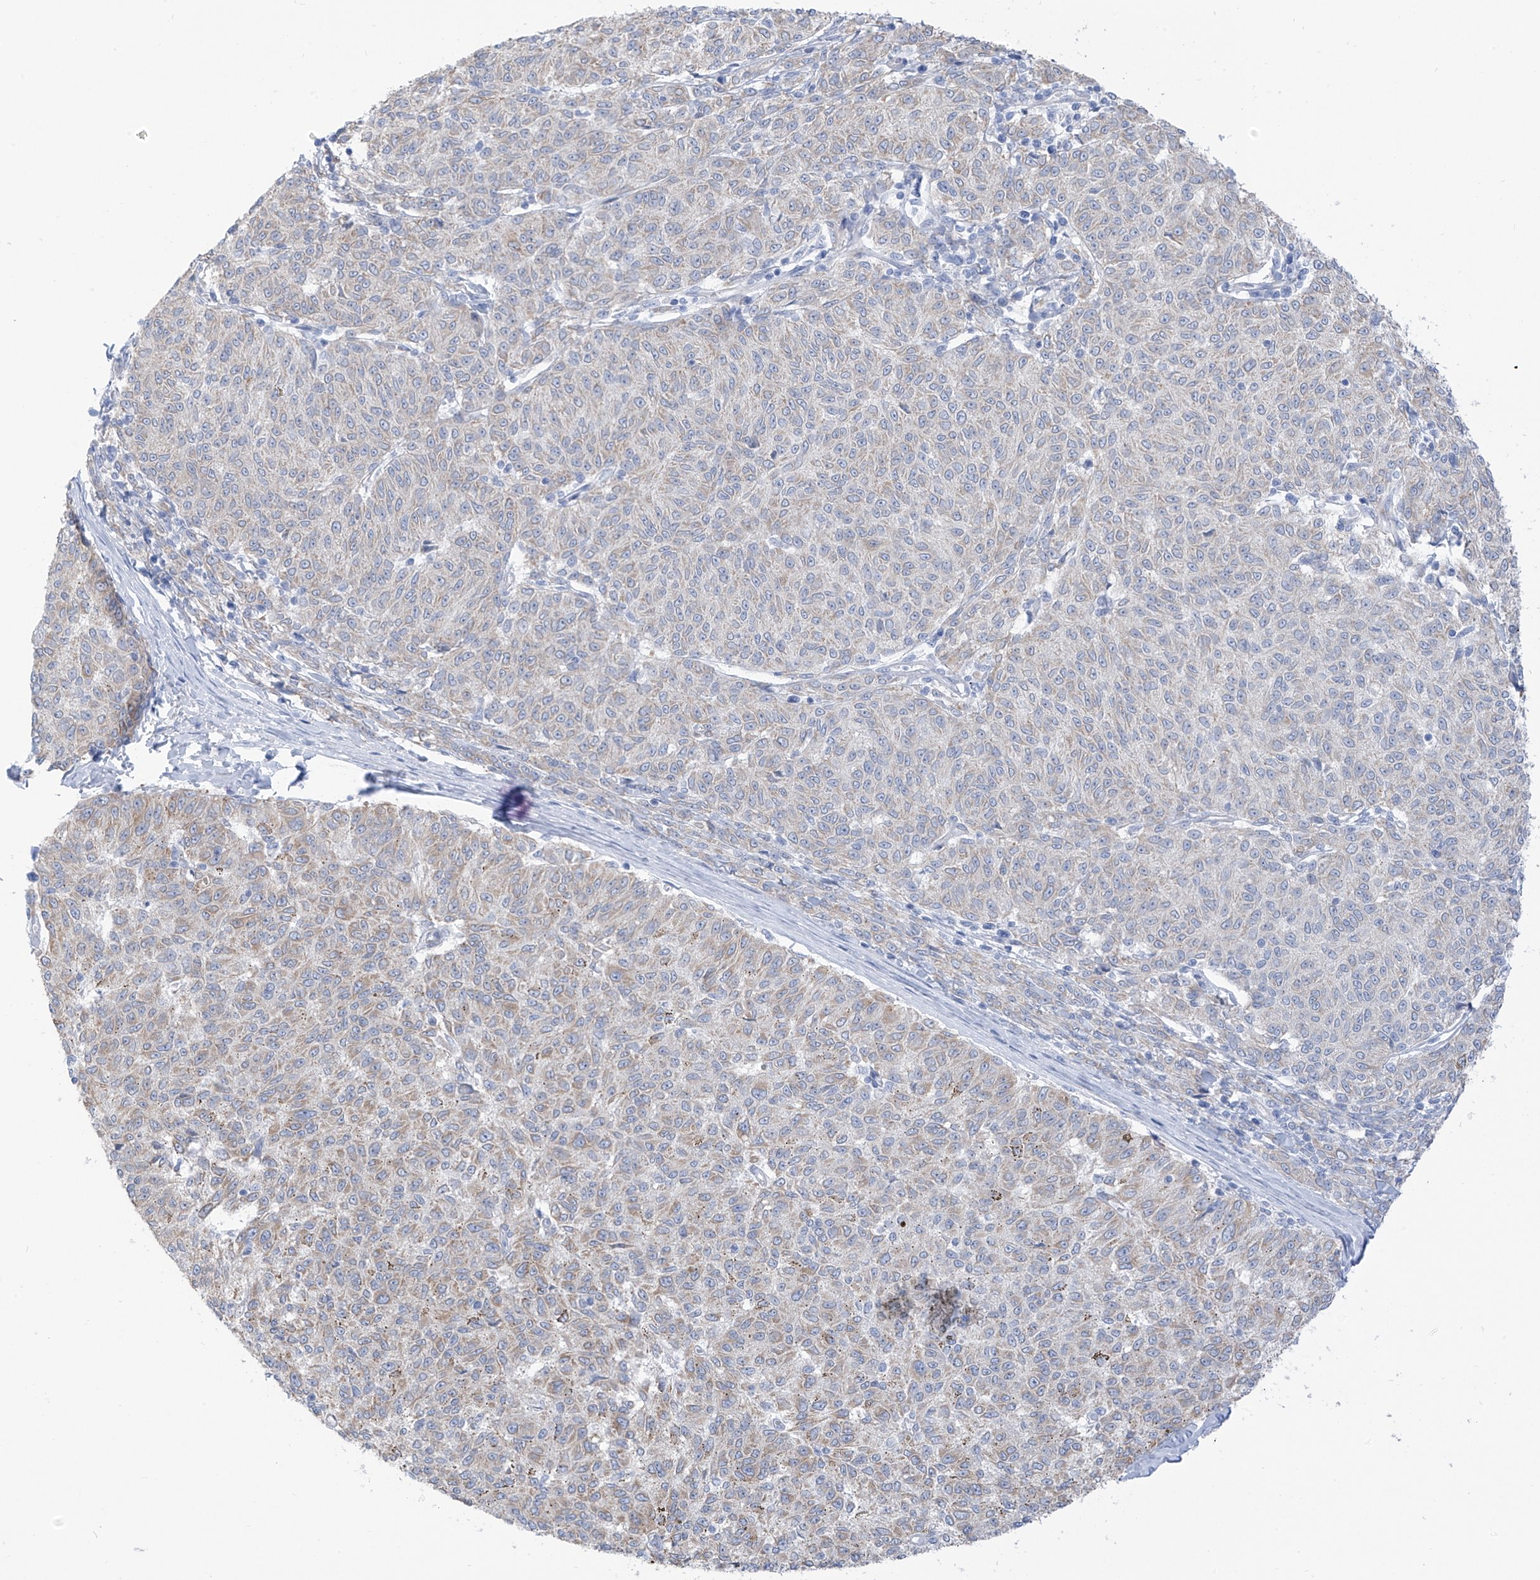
{"staining": {"intensity": "weak", "quantity": "<25%", "location": "cytoplasmic/membranous"}, "tissue": "melanoma", "cell_type": "Tumor cells", "image_type": "cancer", "snomed": [{"axis": "morphology", "description": "Malignant melanoma, NOS"}, {"axis": "topography", "description": "Skin"}], "caption": "Immunohistochemistry (IHC) image of melanoma stained for a protein (brown), which exhibits no expression in tumor cells. (DAB immunohistochemistry with hematoxylin counter stain).", "gene": "RCN2", "patient": {"sex": "female", "age": 72}}